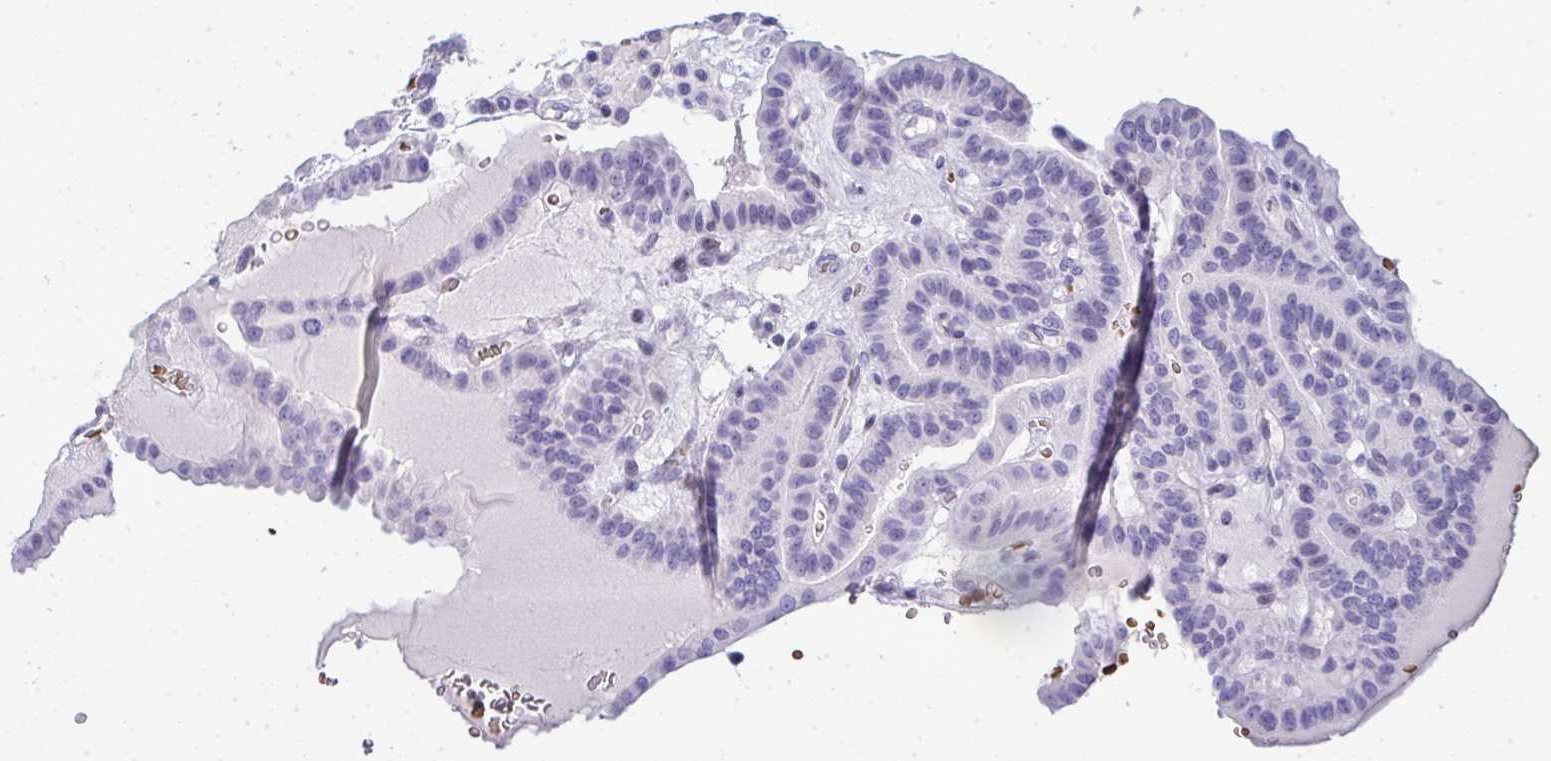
{"staining": {"intensity": "negative", "quantity": "none", "location": "none"}, "tissue": "thyroid cancer", "cell_type": "Tumor cells", "image_type": "cancer", "snomed": [{"axis": "morphology", "description": "Papillary adenocarcinoma, NOS"}, {"axis": "topography", "description": "Thyroid gland"}], "caption": "Thyroid papillary adenocarcinoma was stained to show a protein in brown. There is no significant expression in tumor cells.", "gene": "ZNF182", "patient": {"sex": "male", "age": 87}}